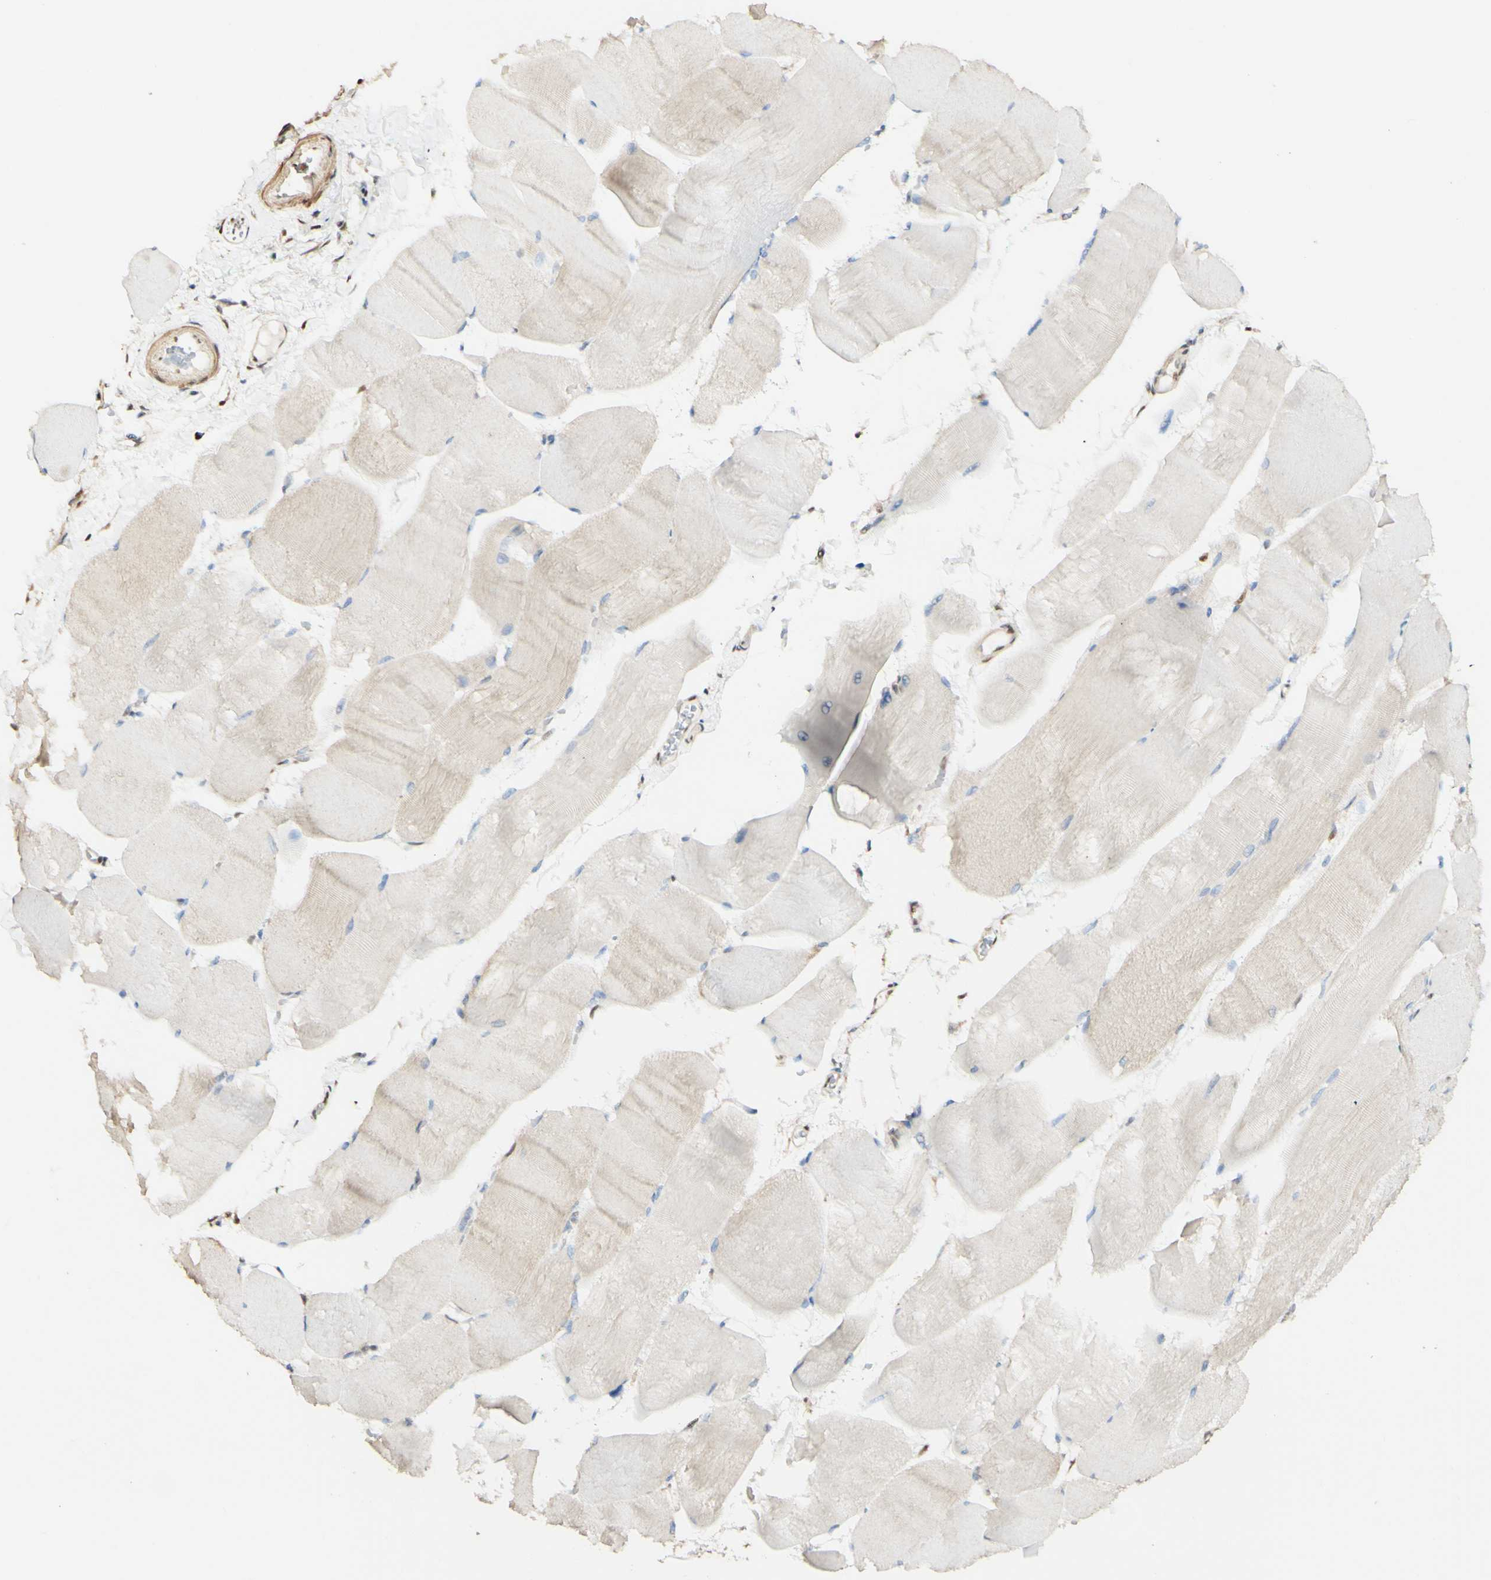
{"staining": {"intensity": "negative", "quantity": "none", "location": "none"}, "tissue": "skeletal muscle", "cell_type": "Myocytes", "image_type": "normal", "snomed": [{"axis": "morphology", "description": "Normal tissue, NOS"}, {"axis": "morphology", "description": "Squamous cell carcinoma, NOS"}, {"axis": "topography", "description": "Skeletal muscle"}], "caption": "Photomicrograph shows no significant protein staining in myocytes of normal skeletal muscle.", "gene": "MAP3K4", "patient": {"sex": "male", "age": 51}}